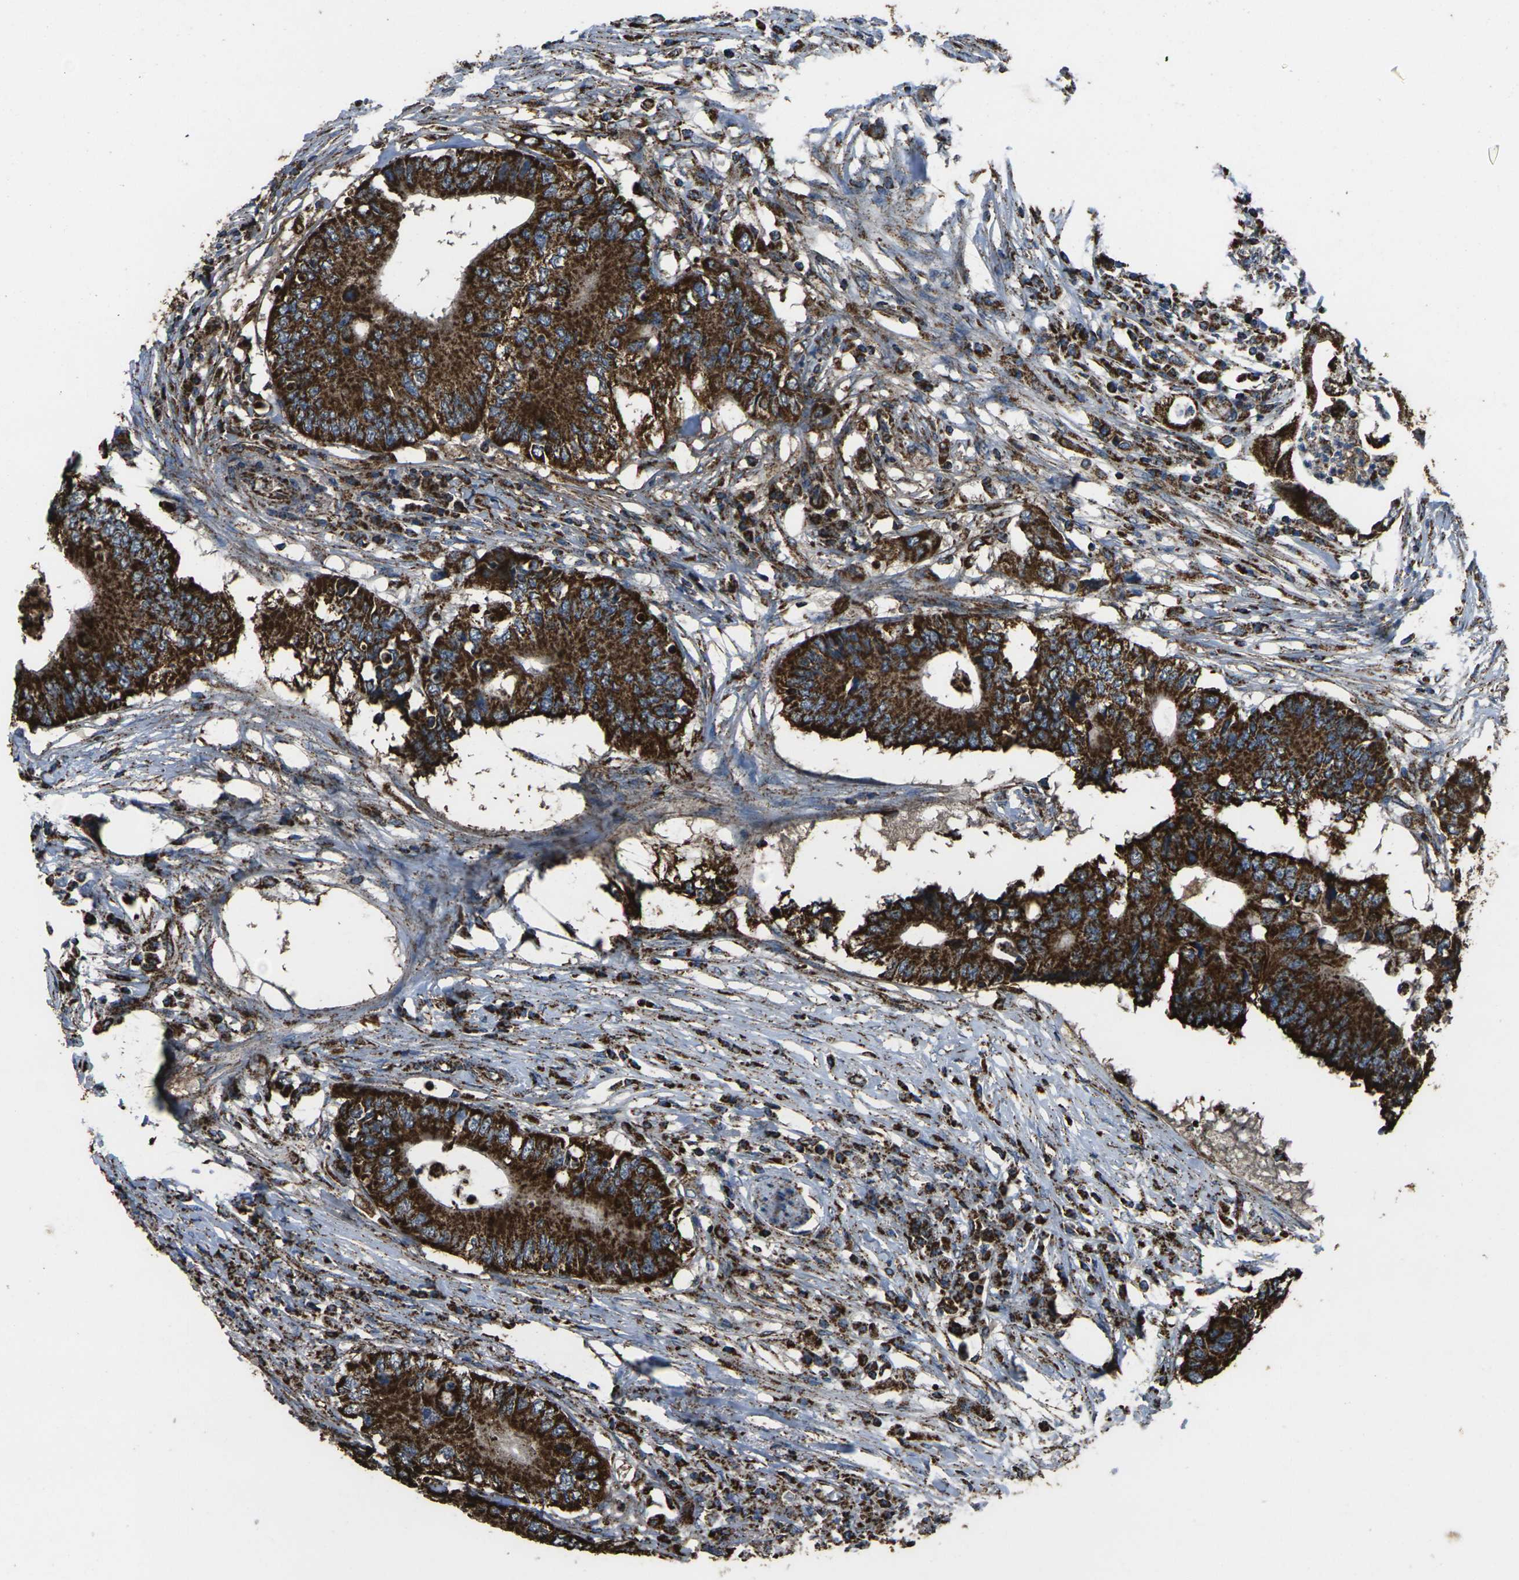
{"staining": {"intensity": "strong", "quantity": ">75%", "location": "cytoplasmic/membranous"}, "tissue": "colorectal cancer", "cell_type": "Tumor cells", "image_type": "cancer", "snomed": [{"axis": "morphology", "description": "Adenocarcinoma, NOS"}, {"axis": "topography", "description": "Colon"}], "caption": "The image exhibits a brown stain indicating the presence of a protein in the cytoplasmic/membranous of tumor cells in colorectal cancer (adenocarcinoma). (Stains: DAB in brown, nuclei in blue, Microscopy: brightfield microscopy at high magnification).", "gene": "KLHL5", "patient": {"sex": "male", "age": 71}}